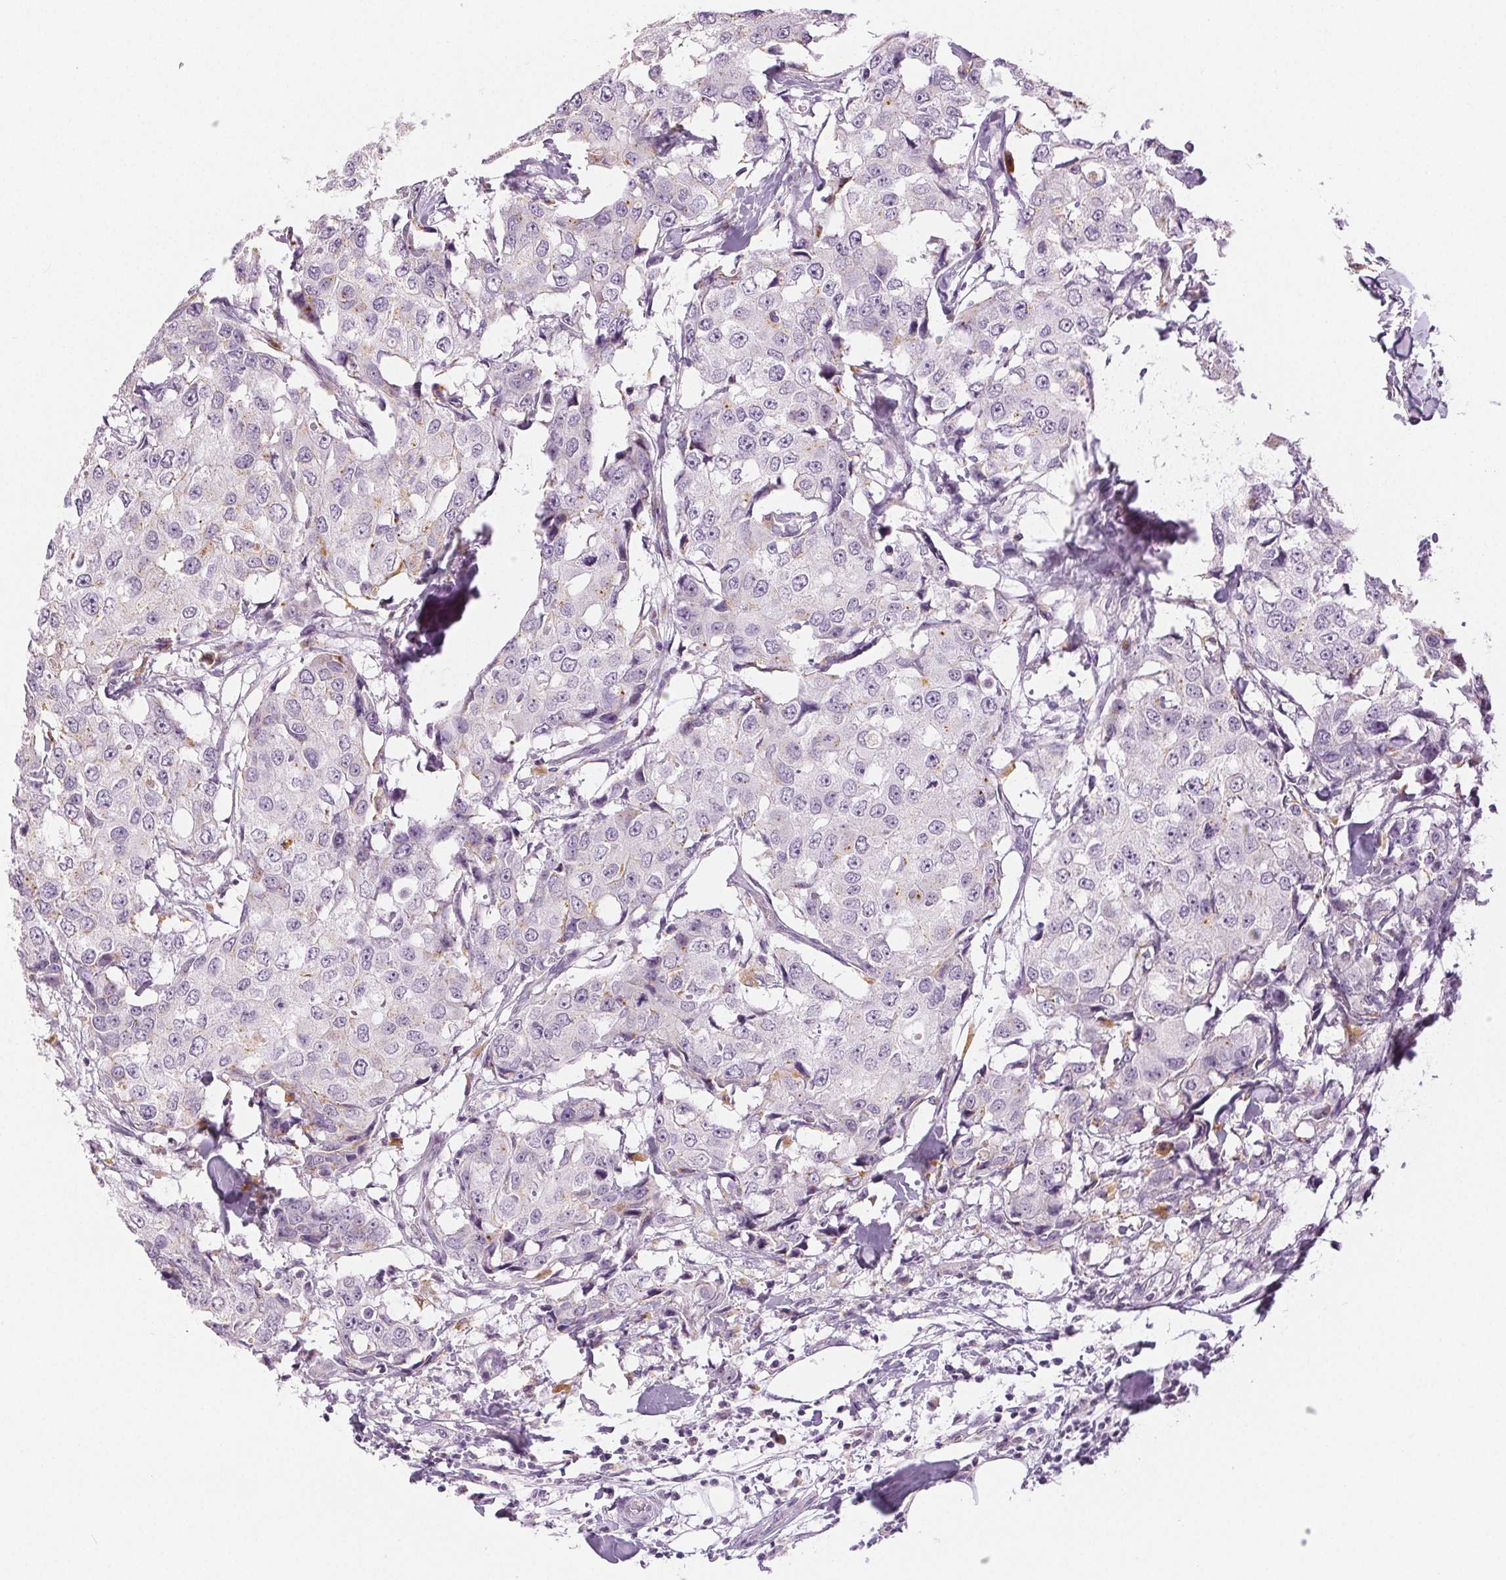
{"staining": {"intensity": "negative", "quantity": "none", "location": "none"}, "tissue": "breast cancer", "cell_type": "Tumor cells", "image_type": "cancer", "snomed": [{"axis": "morphology", "description": "Duct carcinoma"}, {"axis": "topography", "description": "Breast"}], "caption": "Tumor cells are negative for brown protein staining in breast invasive ductal carcinoma.", "gene": "SLC5A2", "patient": {"sex": "female", "age": 27}}